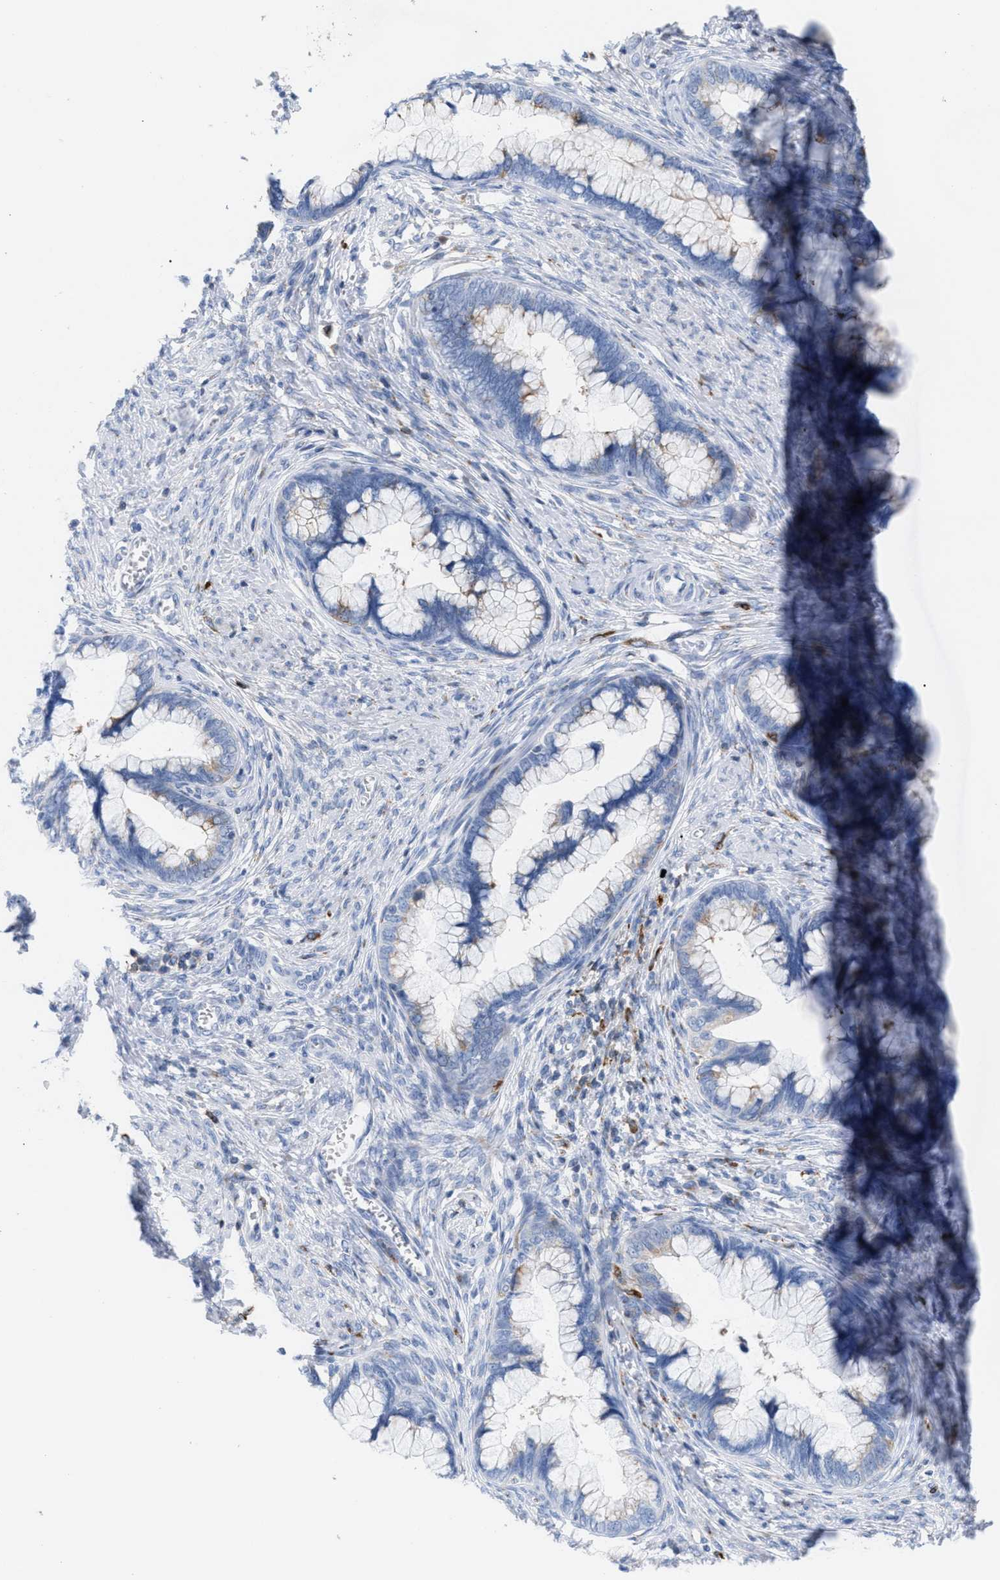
{"staining": {"intensity": "moderate", "quantity": "<25%", "location": "cytoplasmic/membranous"}, "tissue": "cervical cancer", "cell_type": "Tumor cells", "image_type": "cancer", "snomed": [{"axis": "morphology", "description": "Adenocarcinoma, NOS"}, {"axis": "topography", "description": "Cervix"}], "caption": "This is an image of IHC staining of cervical cancer, which shows moderate expression in the cytoplasmic/membranous of tumor cells.", "gene": "TACC3", "patient": {"sex": "female", "age": 44}}